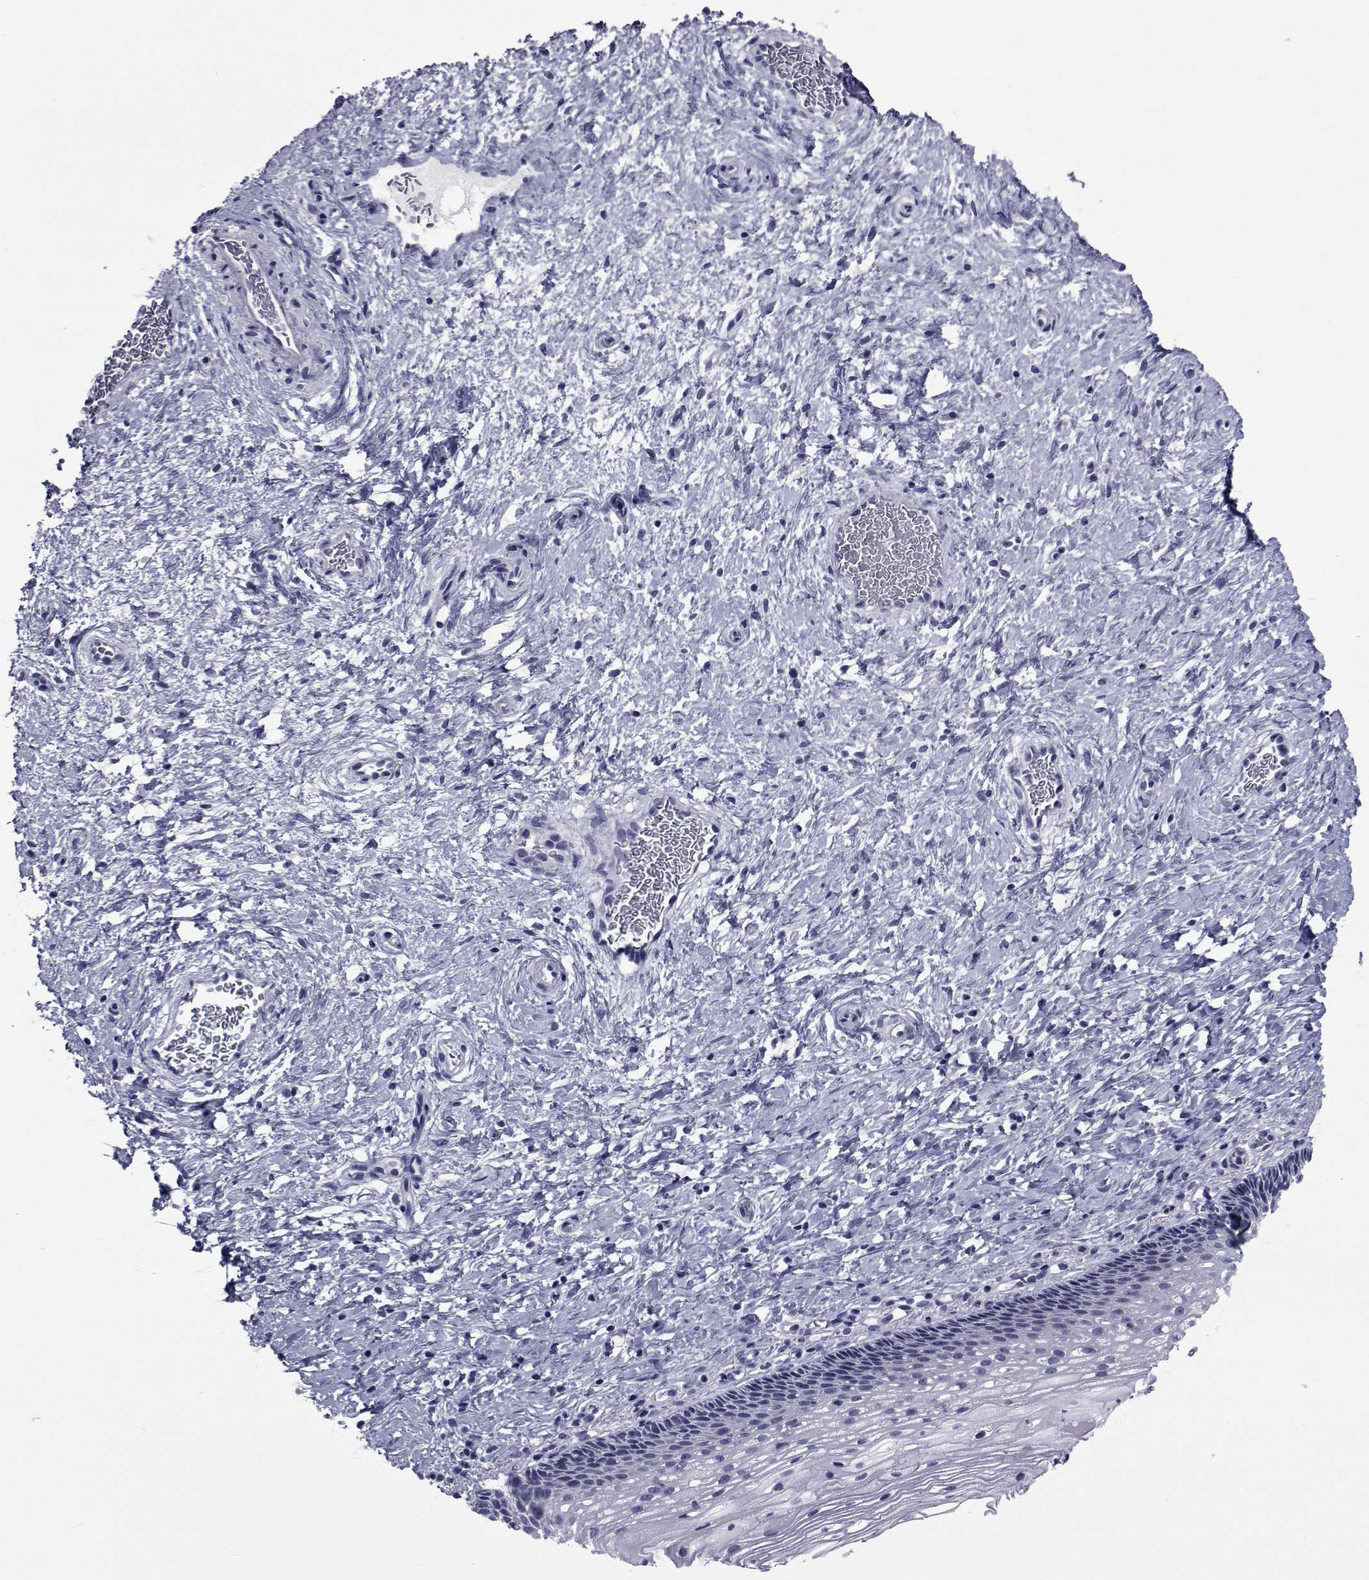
{"staining": {"intensity": "negative", "quantity": "none", "location": "none"}, "tissue": "cervix", "cell_type": "Glandular cells", "image_type": "normal", "snomed": [{"axis": "morphology", "description": "Normal tissue, NOS"}, {"axis": "topography", "description": "Cervix"}], "caption": "Cervix was stained to show a protein in brown. There is no significant positivity in glandular cells. Nuclei are stained in blue.", "gene": "GKAP1", "patient": {"sex": "female", "age": 34}}